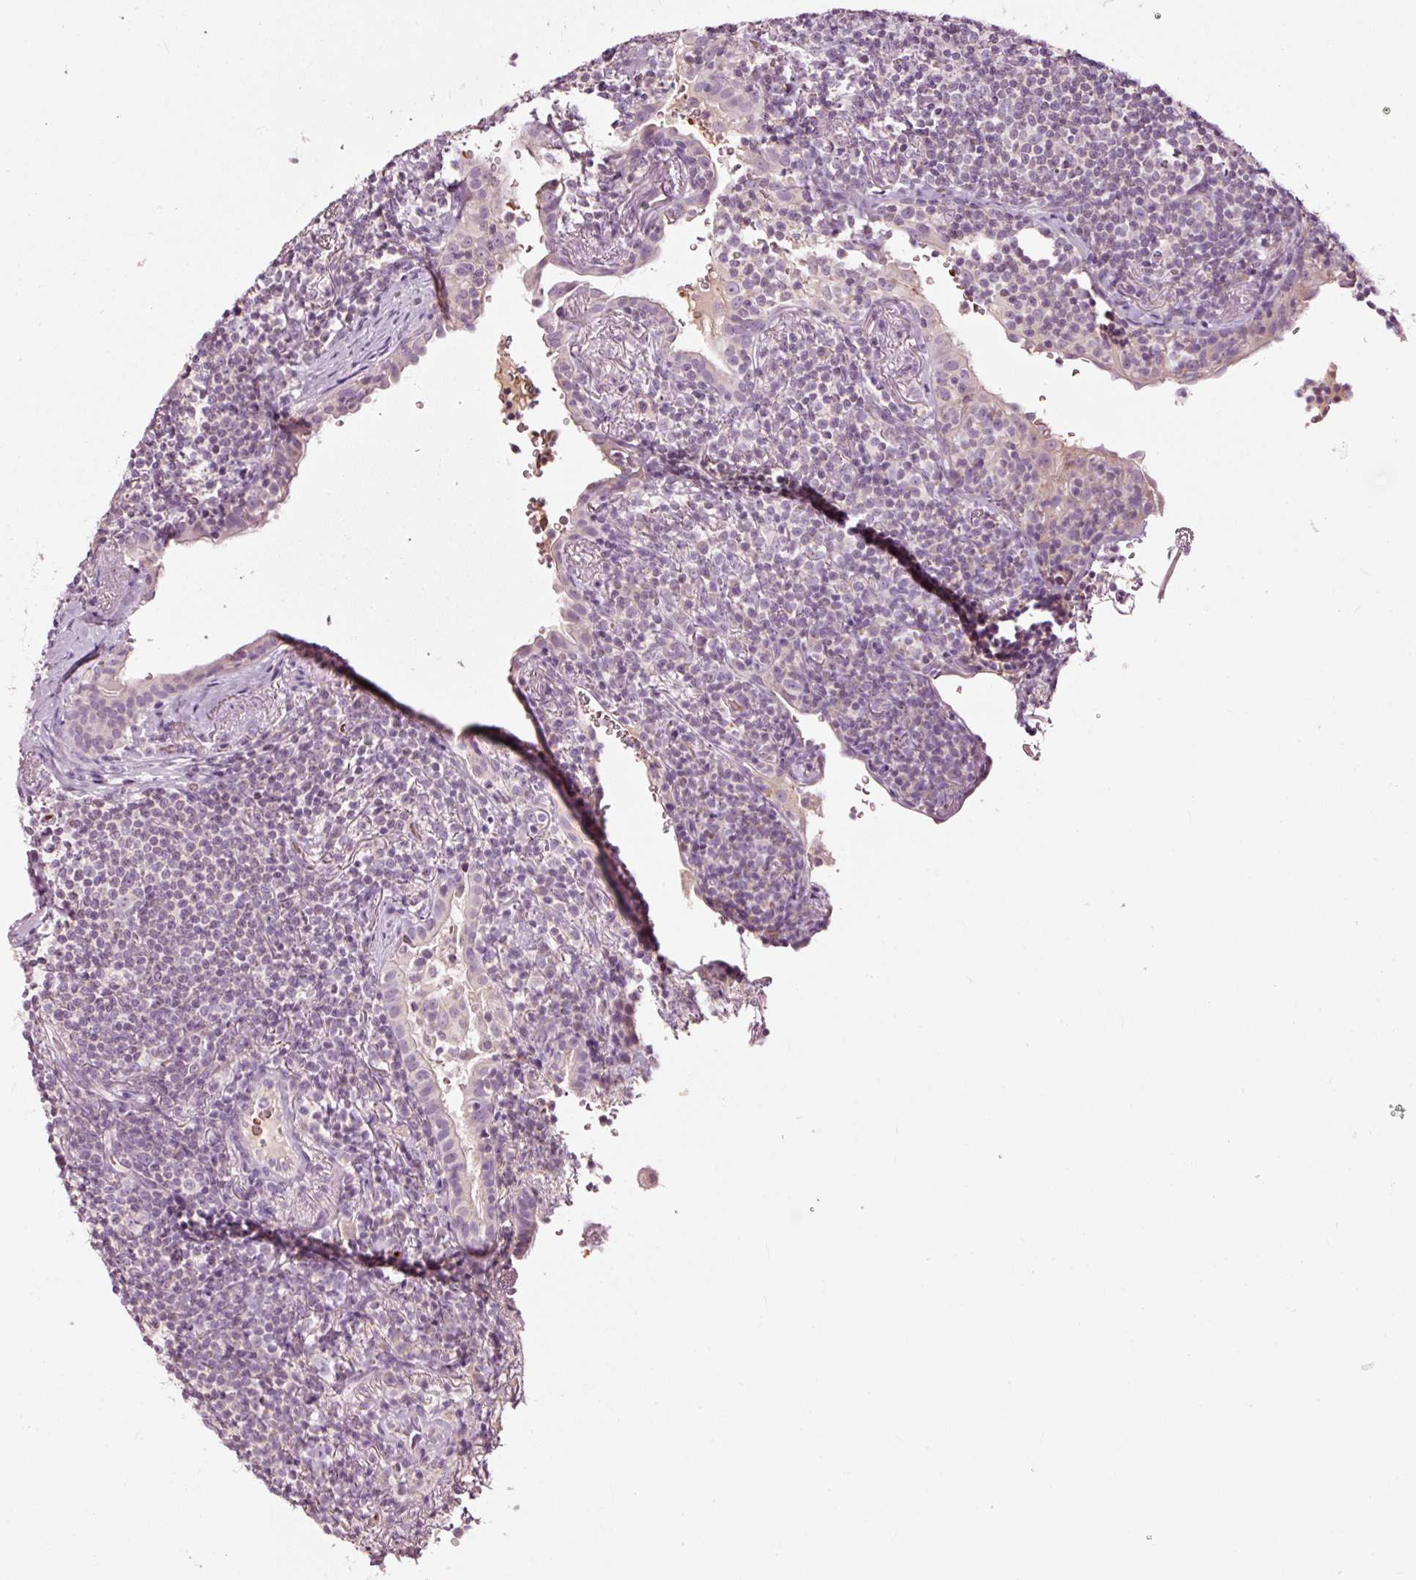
{"staining": {"intensity": "negative", "quantity": "none", "location": "none"}, "tissue": "lymphoma", "cell_type": "Tumor cells", "image_type": "cancer", "snomed": [{"axis": "morphology", "description": "Malignant lymphoma, non-Hodgkin's type, Low grade"}, {"axis": "topography", "description": "Lung"}], "caption": "There is no significant positivity in tumor cells of lymphoma.", "gene": "LDHAL6B", "patient": {"sex": "female", "age": 71}}